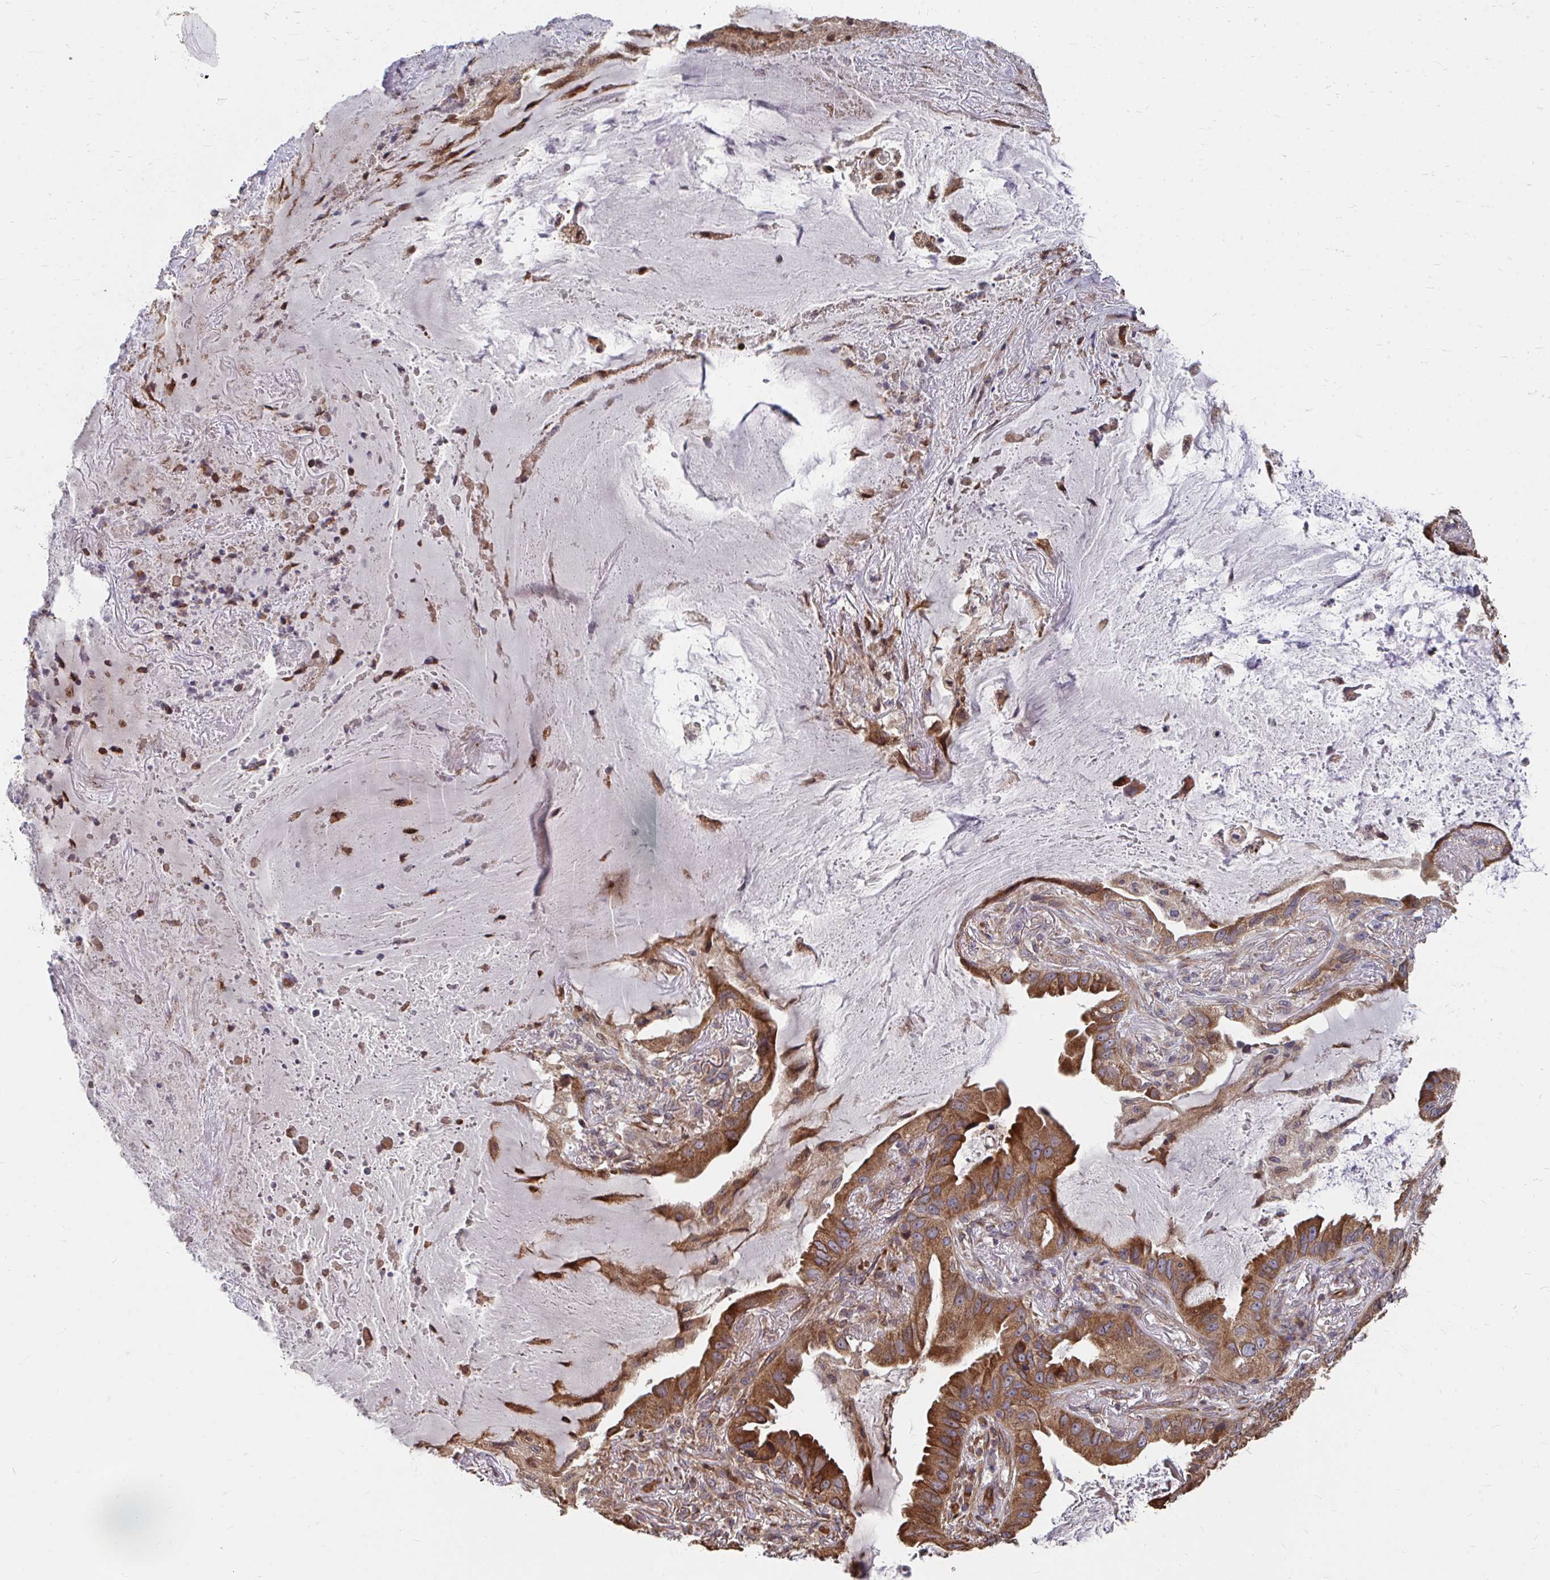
{"staining": {"intensity": "strong", "quantity": ">75%", "location": "cytoplasmic/membranous"}, "tissue": "lung cancer", "cell_type": "Tumor cells", "image_type": "cancer", "snomed": [{"axis": "morphology", "description": "Adenocarcinoma, NOS"}, {"axis": "topography", "description": "Lung"}], "caption": "Strong cytoplasmic/membranous protein expression is identified in about >75% of tumor cells in lung cancer (adenocarcinoma).", "gene": "FAM89A", "patient": {"sex": "female", "age": 69}}